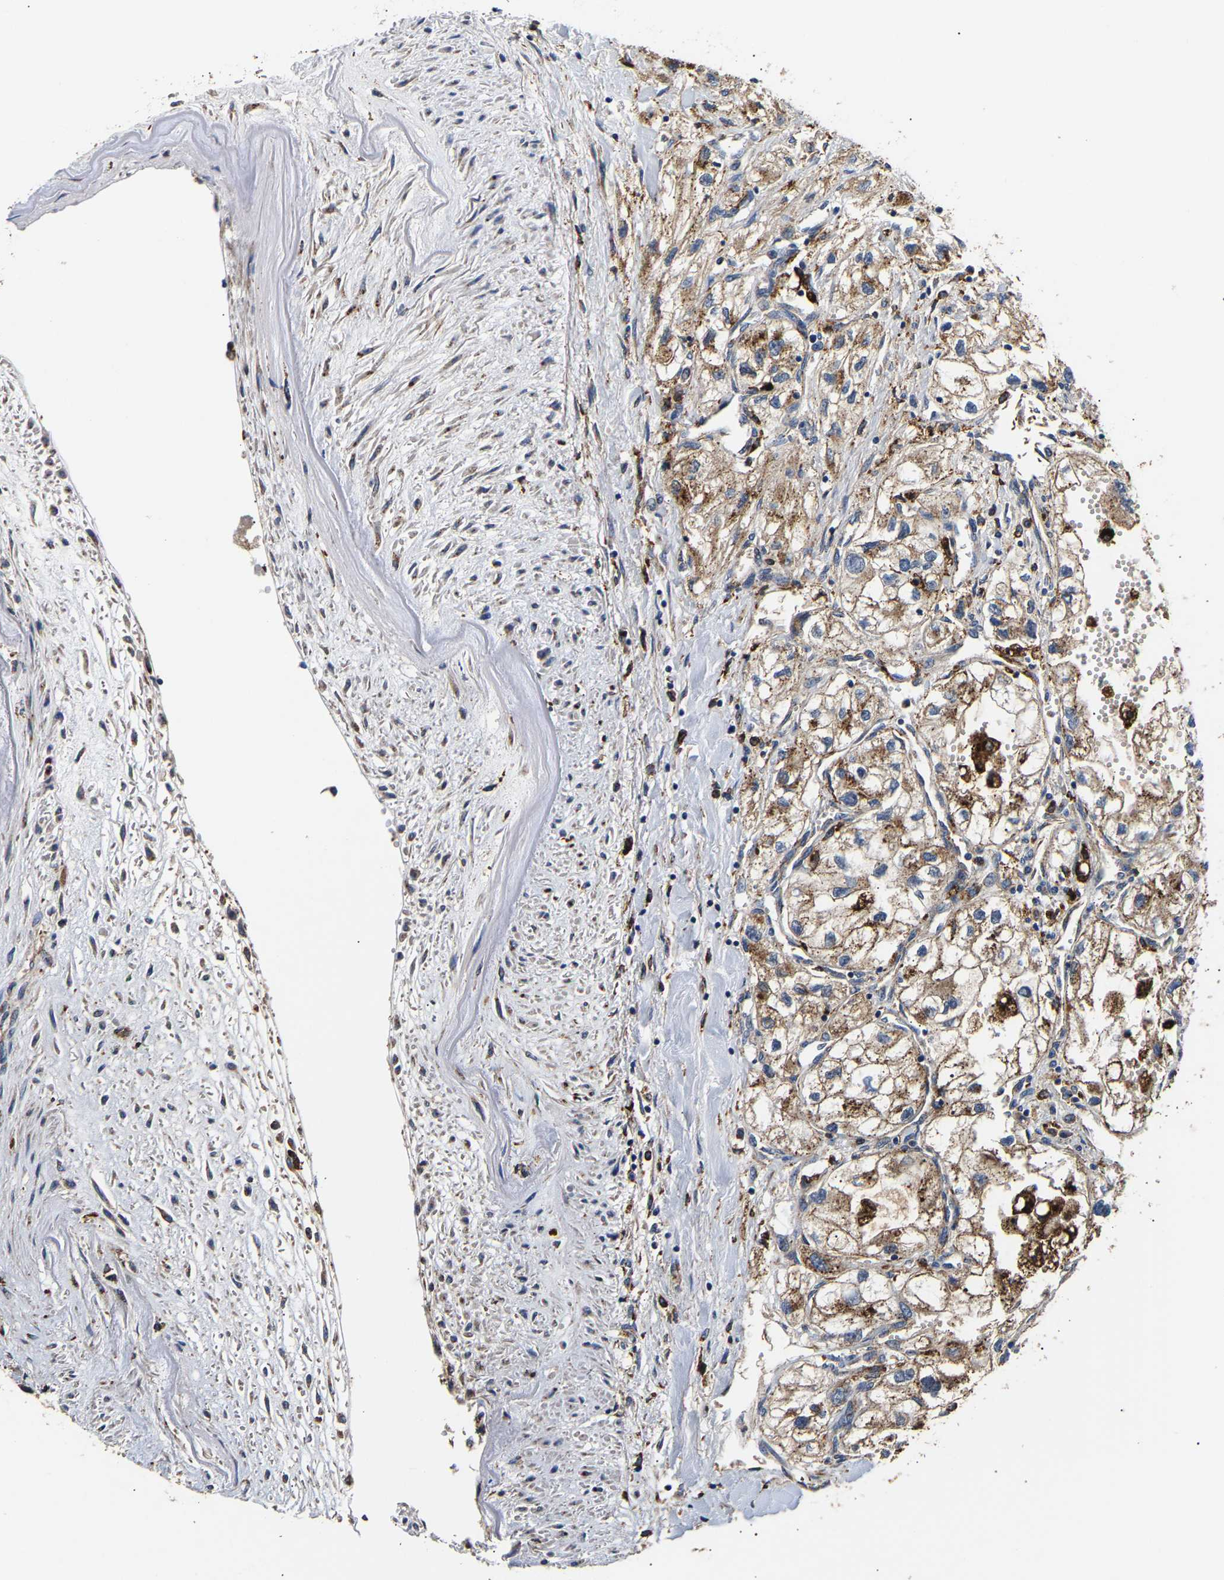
{"staining": {"intensity": "moderate", "quantity": ">75%", "location": "cytoplasmic/membranous"}, "tissue": "renal cancer", "cell_type": "Tumor cells", "image_type": "cancer", "snomed": [{"axis": "morphology", "description": "Adenocarcinoma, NOS"}, {"axis": "topography", "description": "Kidney"}], "caption": "Immunohistochemistry (IHC) of renal adenocarcinoma exhibits medium levels of moderate cytoplasmic/membranous staining in approximately >75% of tumor cells. The protein is shown in brown color, while the nuclei are stained blue.", "gene": "SMU1", "patient": {"sex": "female", "age": 70}}